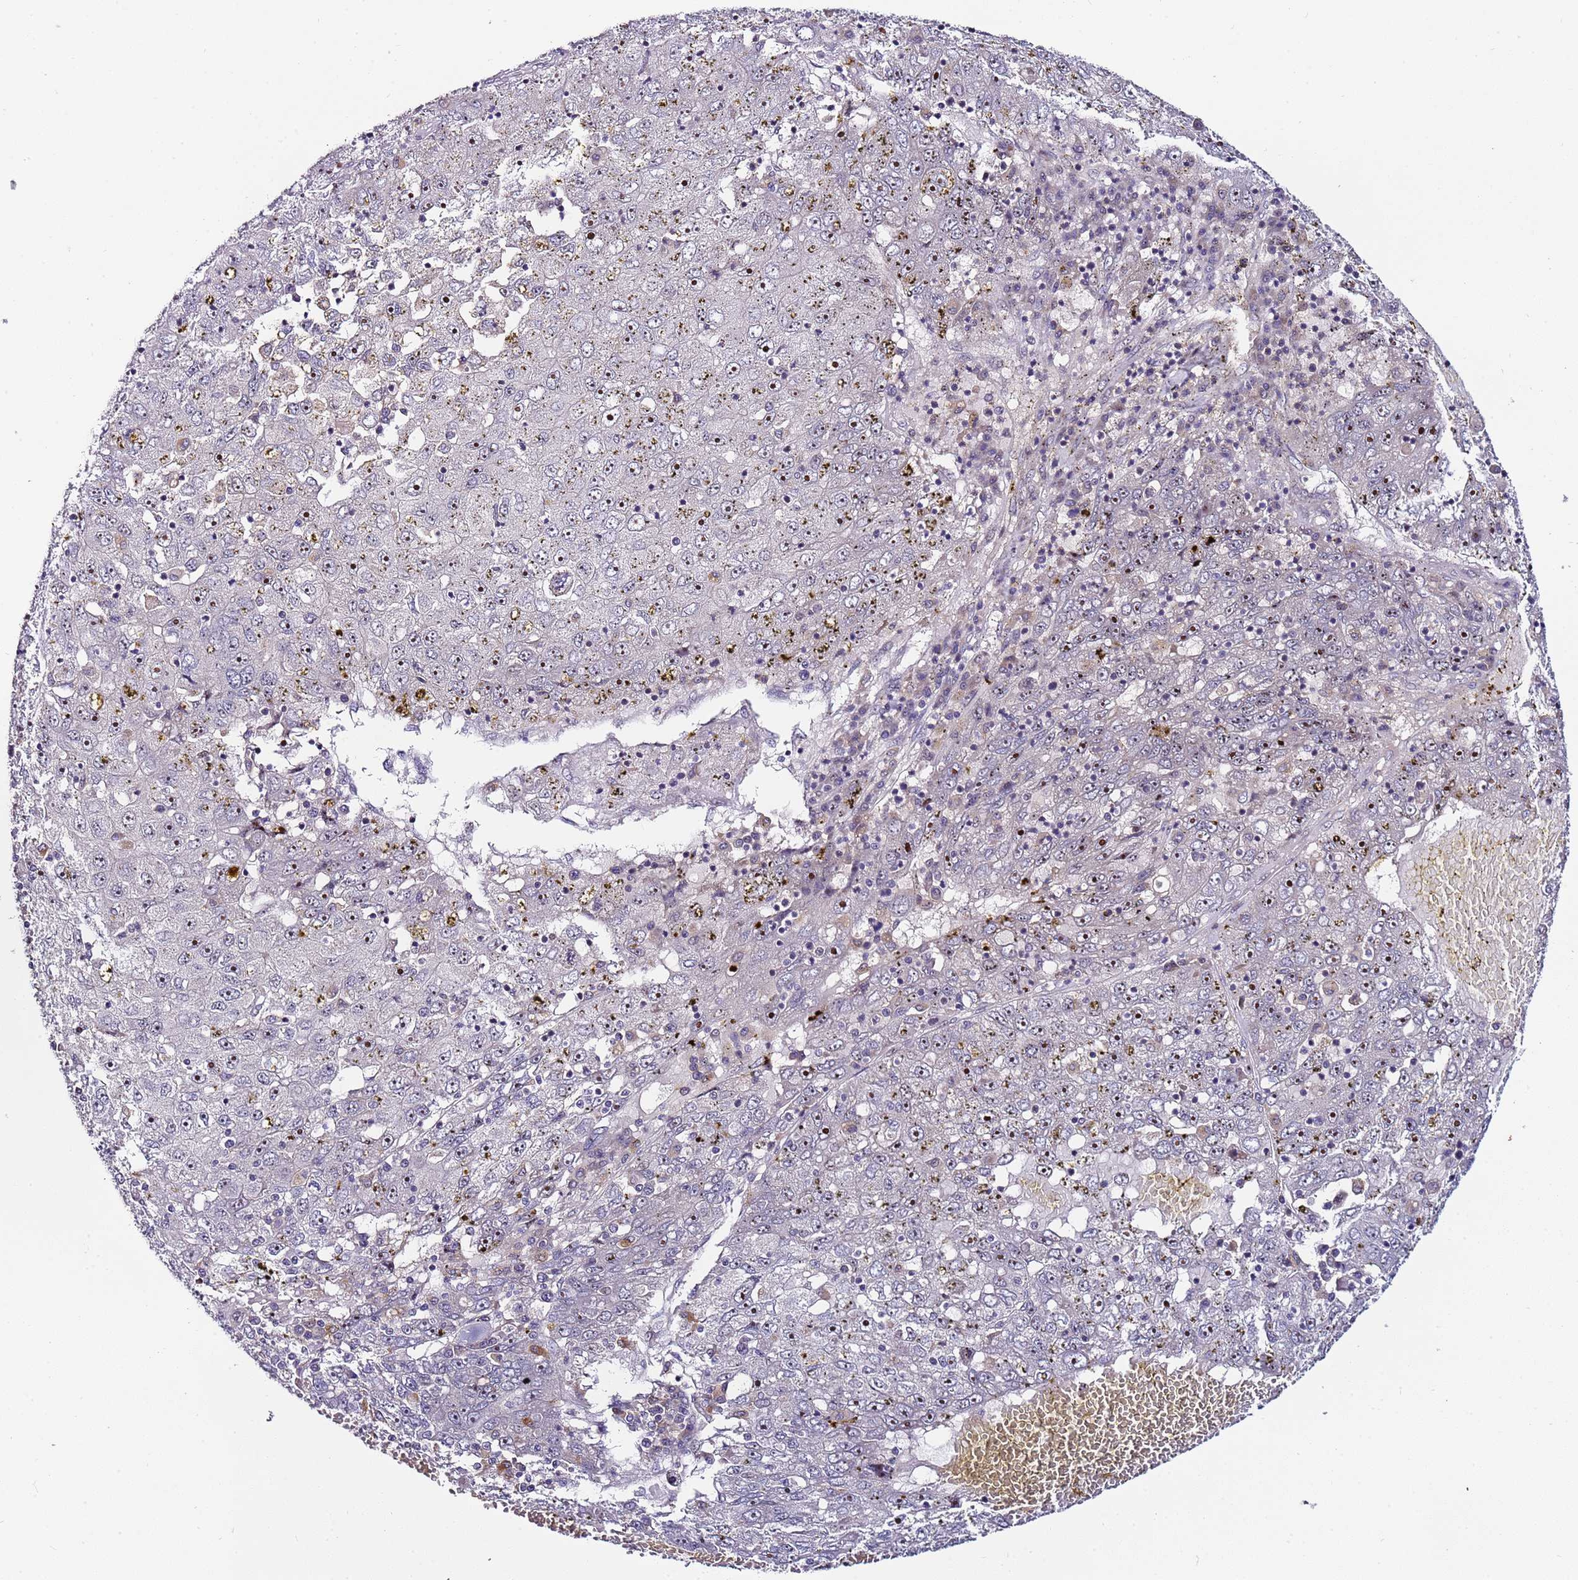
{"staining": {"intensity": "moderate", "quantity": "25%-75%", "location": "nuclear"}, "tissue": "liver cancer", "cell_type": "Tumor cells", "image_type": "cancer", "snomed": [{"axis": "morphology", "description": "Carcinoma, Hepatocellular, NOS"}, {"axis": "topography", "description": "Liver"}], "caption": "Liver cancer (hepatocellular carcinoma) stained with a protein marker shows moderate staining in tumor cells.", "gene": "KRI1", "patient": {"sex": "male", "age": 49}}